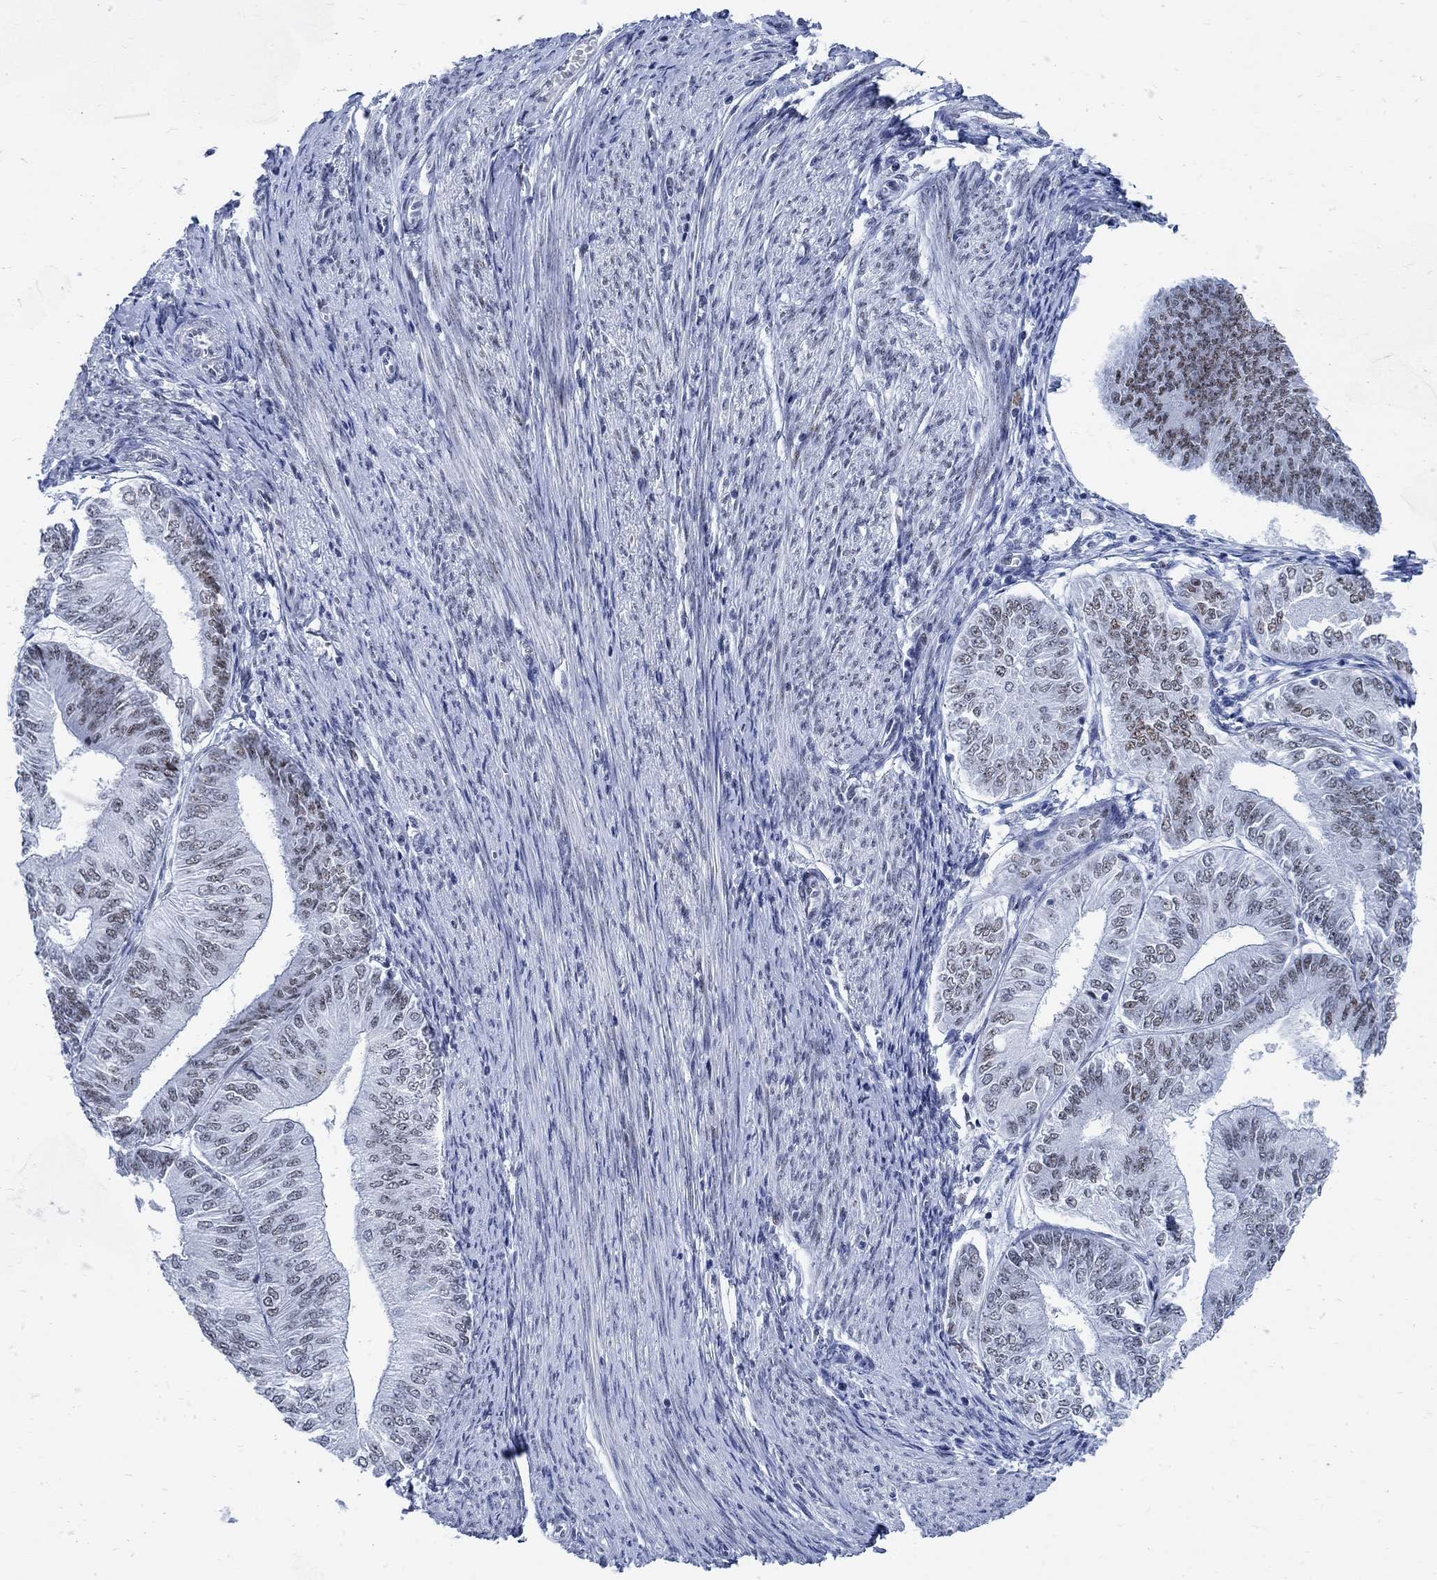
{"staining": {"intensity": "moderate", "quantity": "<25%", "location": "nuclear"}, "tissue": "endometrial cancer", "cell_type": "Tumor cells", "image_type": "cancer", "snomed": [{"axis": "morphology", "description": "Adenocarcinoma, NOS"}, {"axis": "topography", "description": "Endometrium"}], "caption": "Immunohistochemistry (IHC) of human endometrial adenocarcinoma displays low levels of moderate nuclear positivity in about <25% of tumor cells. (brown staining indicates protein expression, while blue staining denotes nuclei).", "gene": "DLK1", "patient": {"sex": "female", "age": 58}}